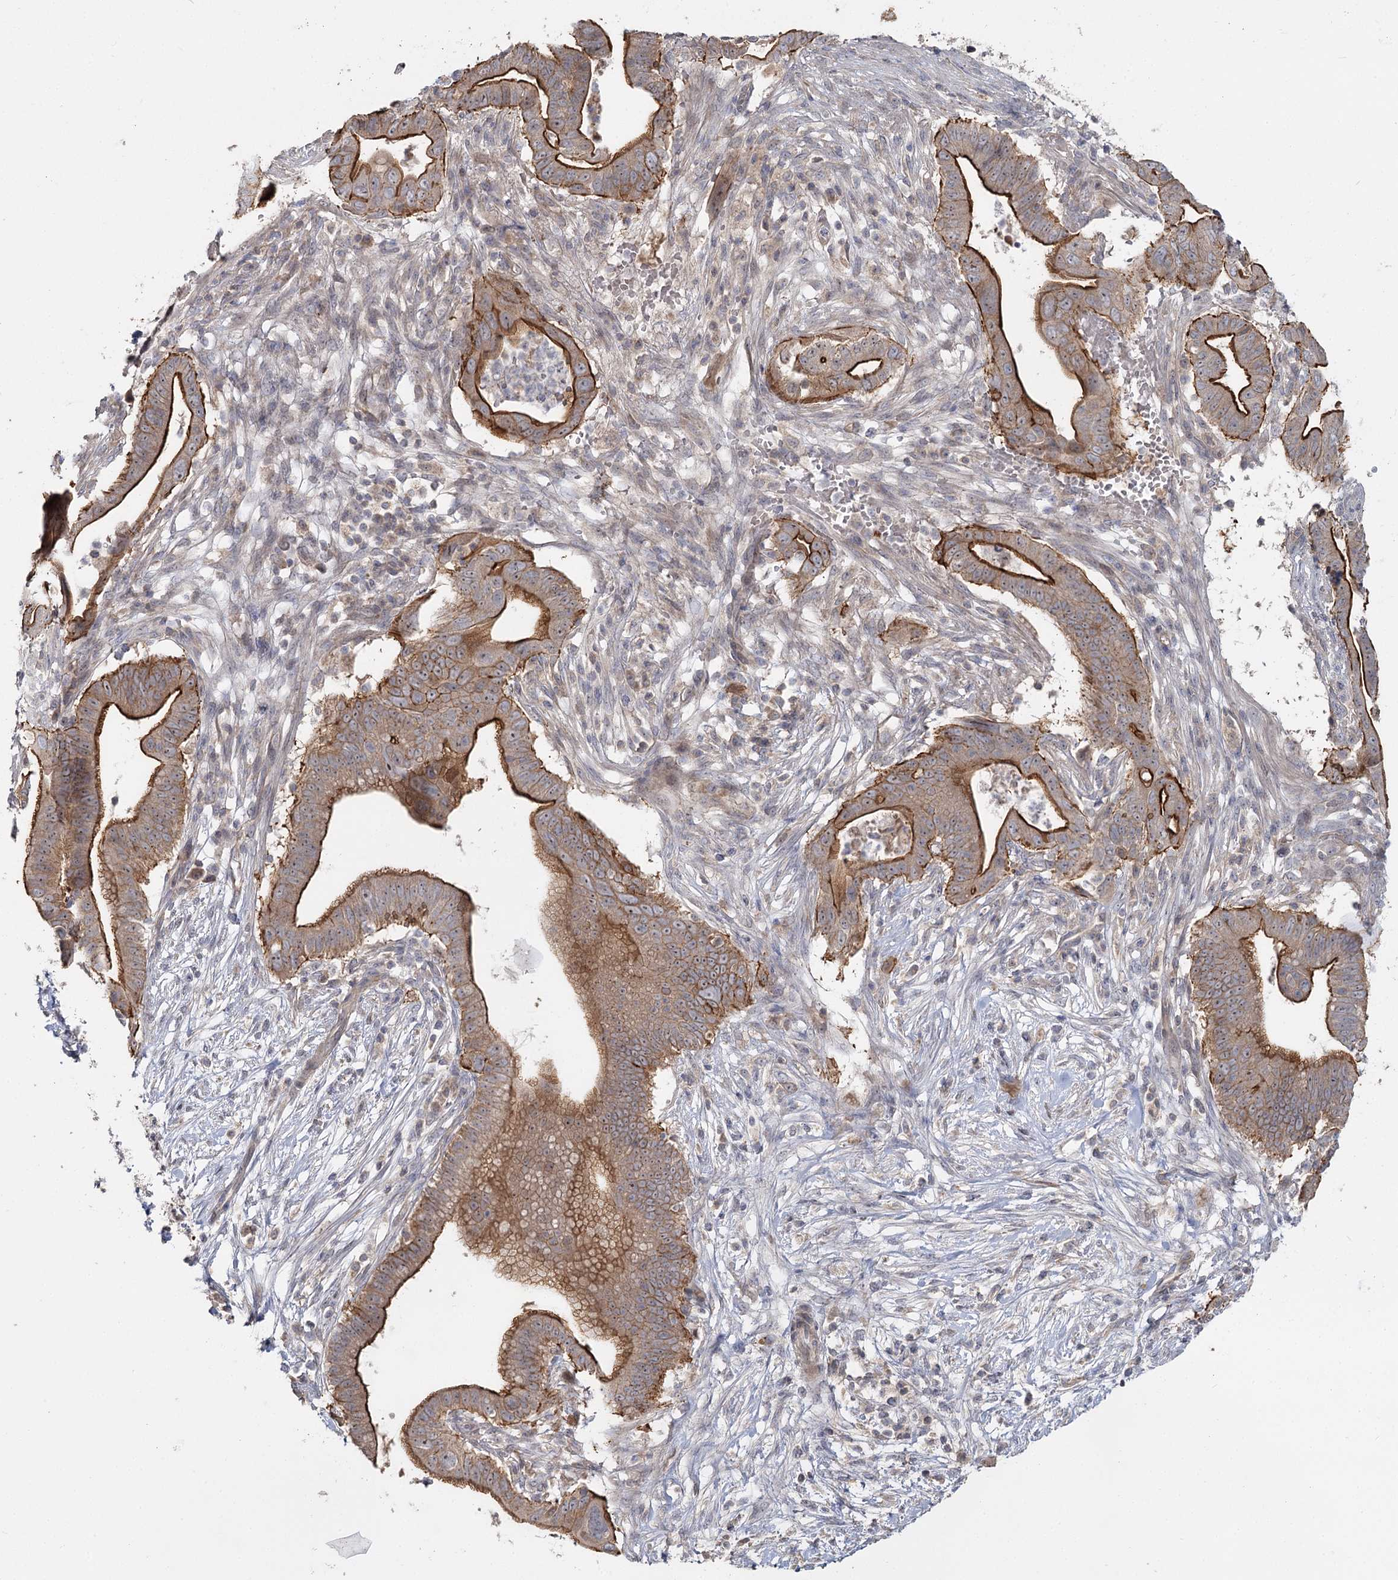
{"staining": {"intensity": "strong", "quantity": ">75%", "location": "cytoplasmic/membranous"}, "tissue": "pancreatic cancer", "cell_type": "Tumor cells", "image_type": "cancer", "snomed": [{"axis": "morphology", "description": "Adenocarcinoma, NOS"}, {"axis": "topography", "description": "Pancreas"}], "caption": "Human adenocarcinoma (pancreatic) stained with a brown dye reveals strong cytoplasmic/membranous positive expression in about >75% of tumor cells.", "gene": "ANGPTL5", "patient": {"sex": "male", "age": 68}}